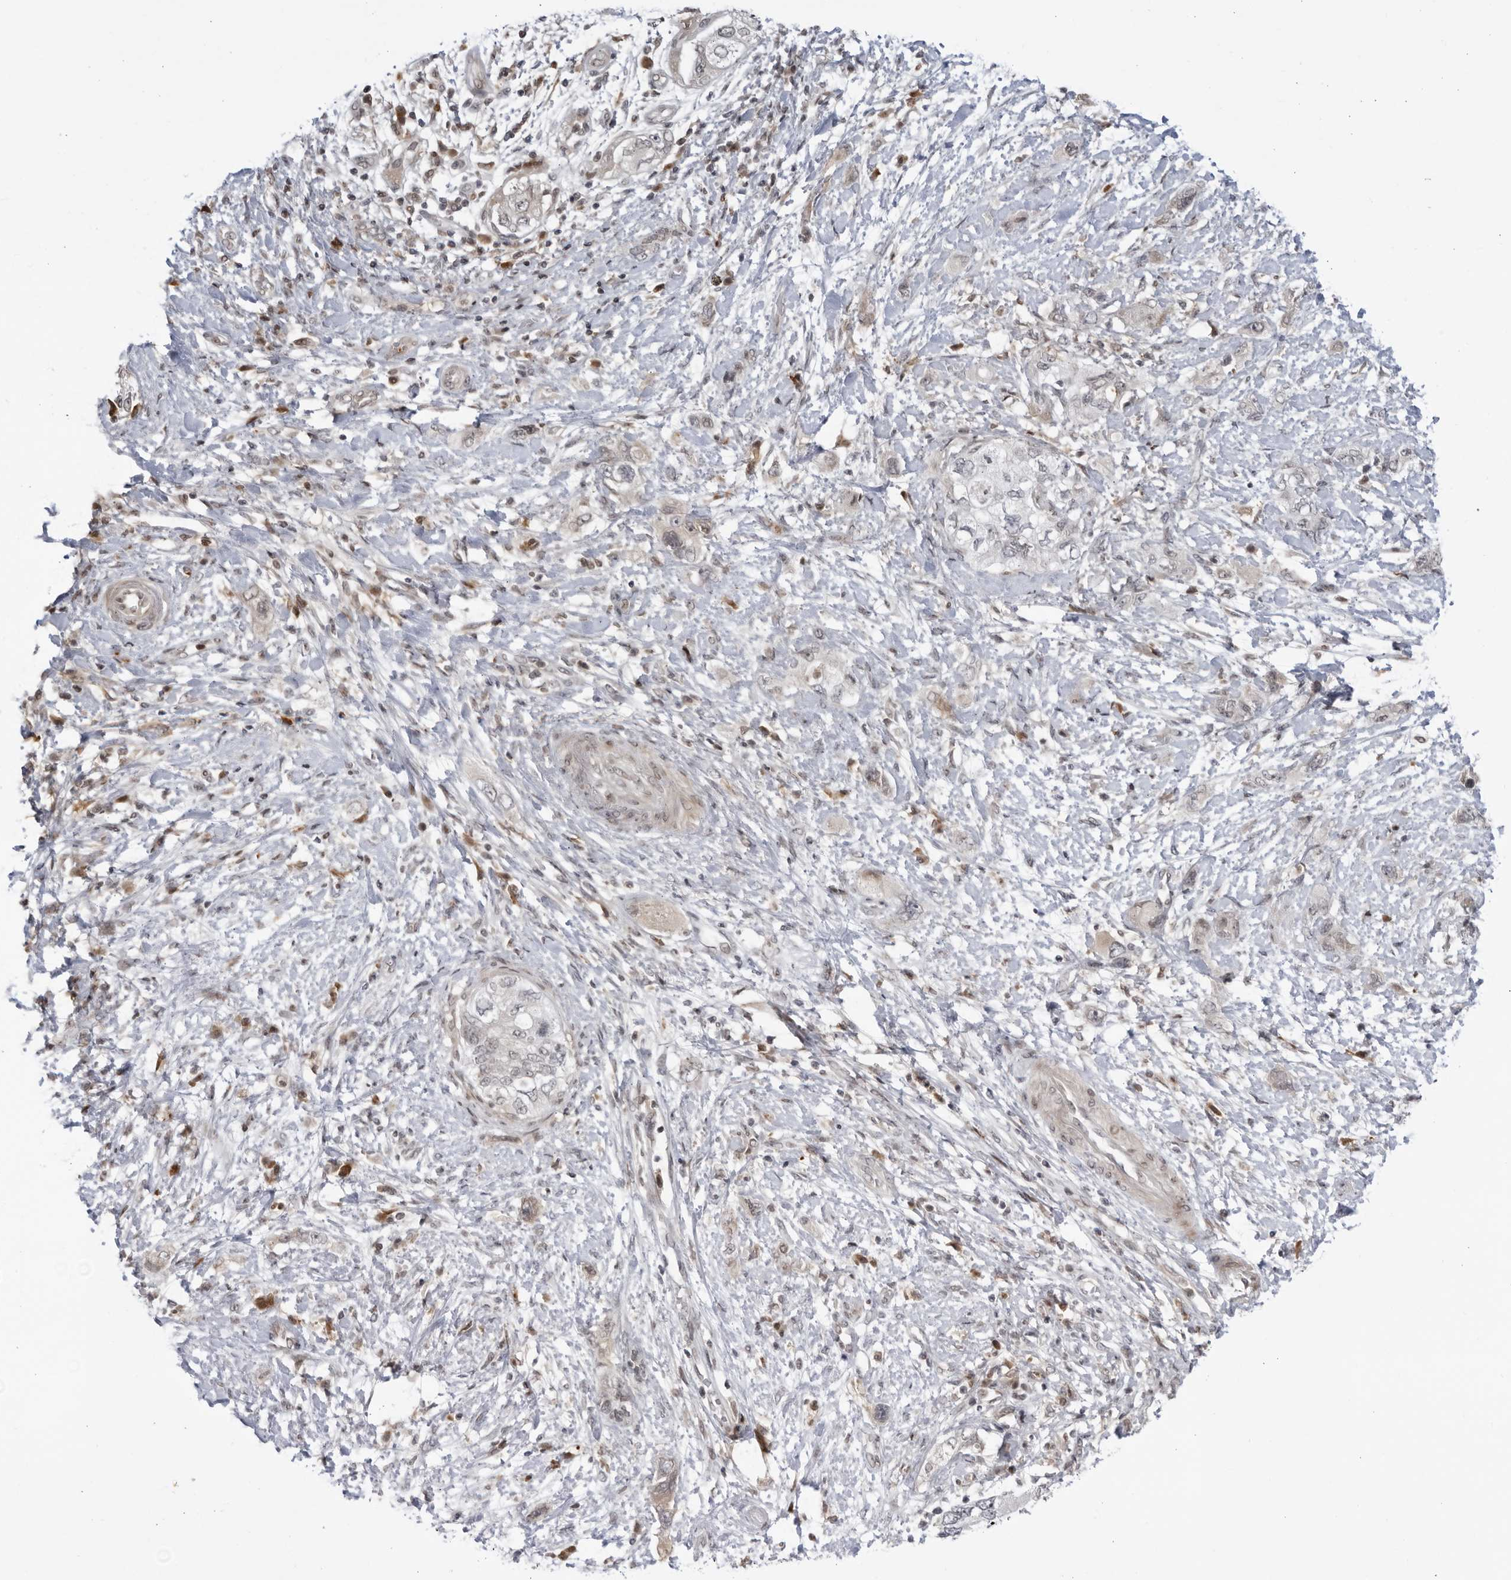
{"staining": {"intensity": "negative", "quantity": "none", "location": "none"}, "tissue": "pancreatic cancer", "cell_type": "Tumor cells", "image_type": "cancer", "snomed": [{"axis": "morphology", "description": "Adenocarcinoma, NOS"}, {"axis": "topography", "description": "Pancreas"}], "caption": "DAB (3,3'-diaminobenzidine) immunohistochemical staining of human adenocarcinoma (pancreatic) exhibits no significant staining in tumor cells.", "gene": "DTL", "patient": {"sex": "female", "age": 73}}